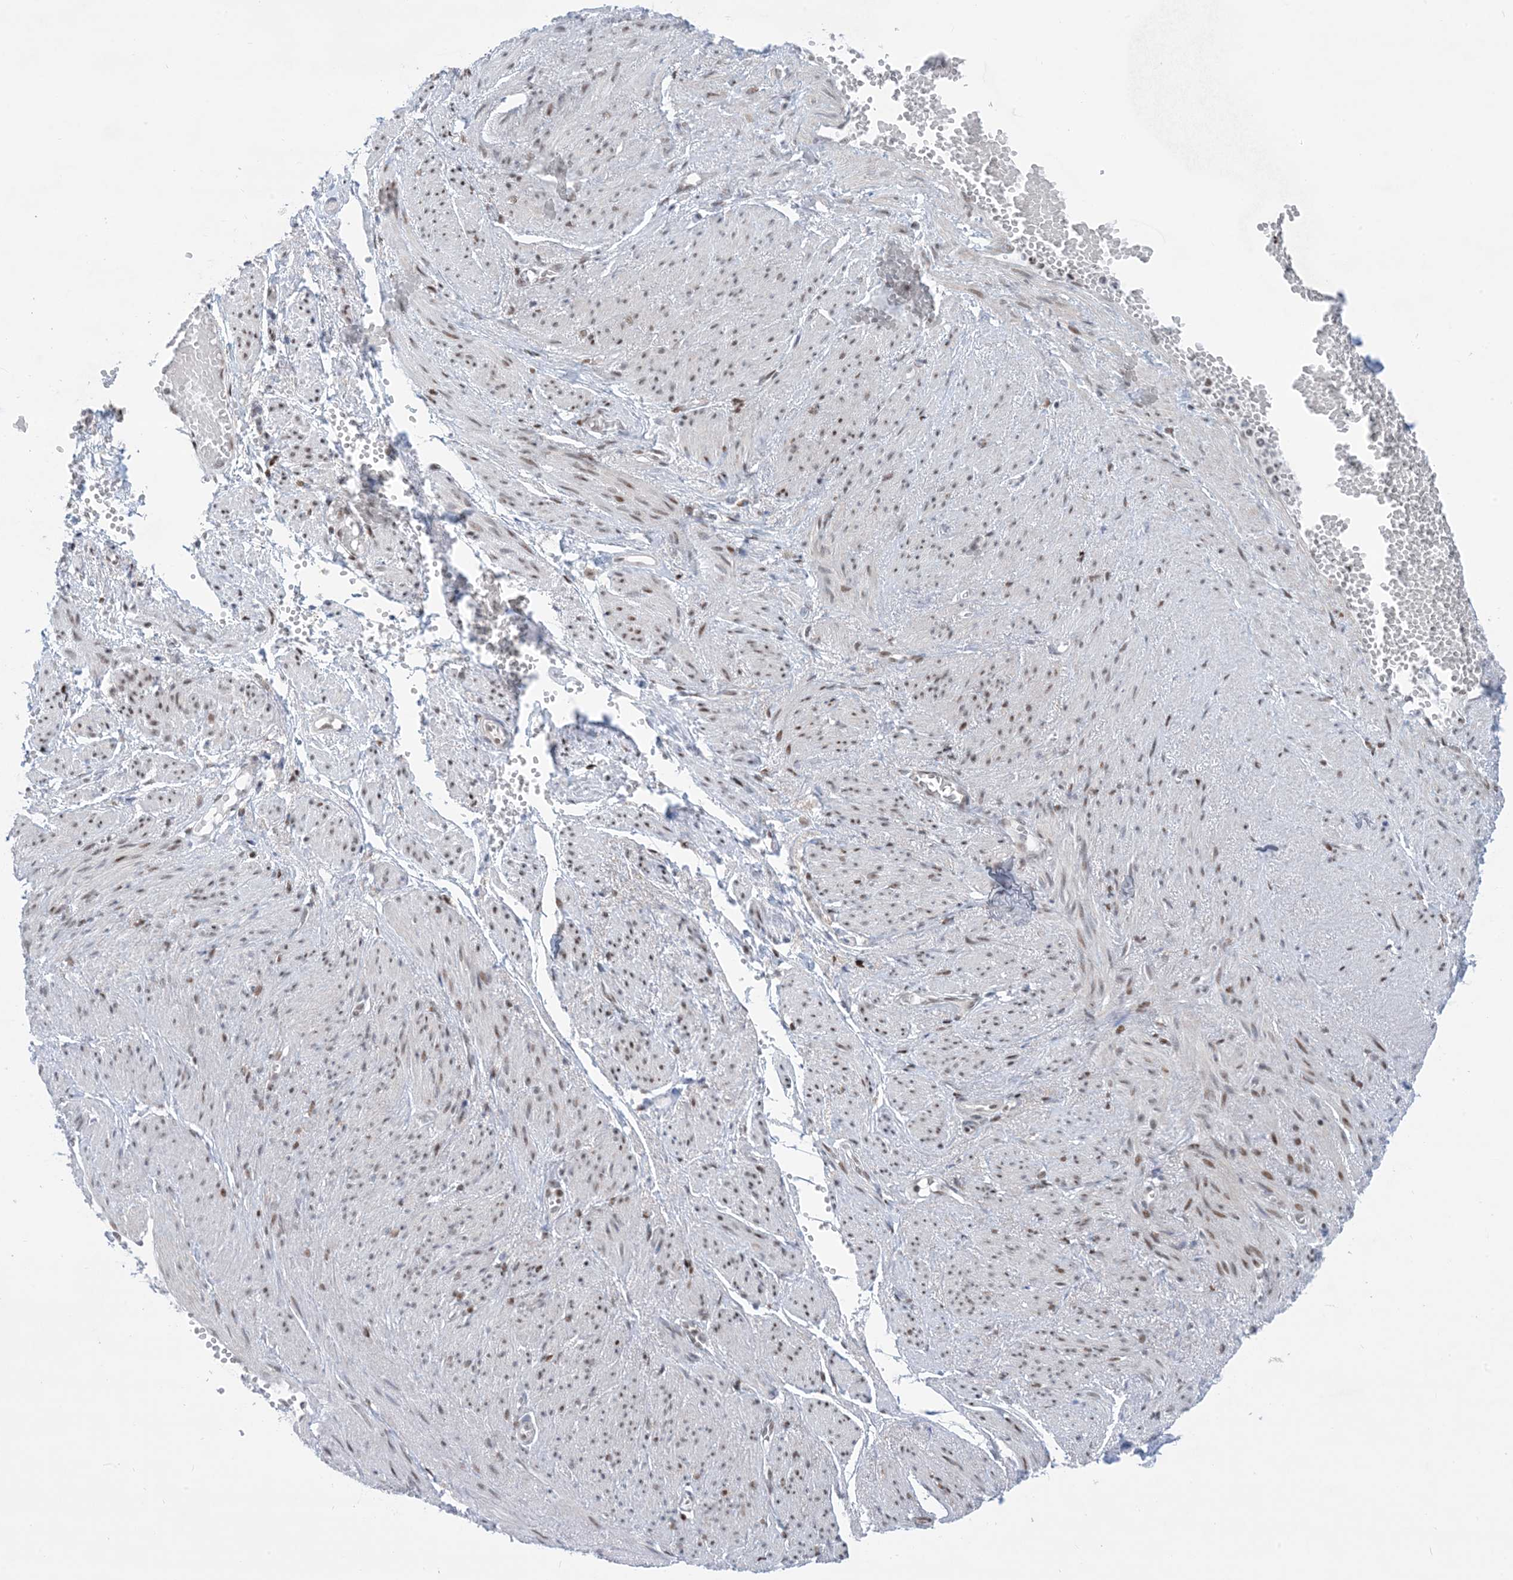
{"staining": {"intensity": "strong", "quantity": ">75%", "location": "nuclear"}, "tissue": "adipose tissue", "cell_type": "Adipocytes", "image_type": "normal", "snomed": [{"axis": "morphology", "description": "Normal tissue, NOS"}, {"axis": "topography", "description": "Smooth muscle"}, {"axis": "topography", "description": "Peripheral nerve tissue"}], "caption": "Immunohistochemistry (IHC) of normal adipose tissue shows high levels of strong nuclear positivity in approximately >75% of adipocytes.", "gene": "TFPT", "patient": {"sex": "female", "age": 39}}